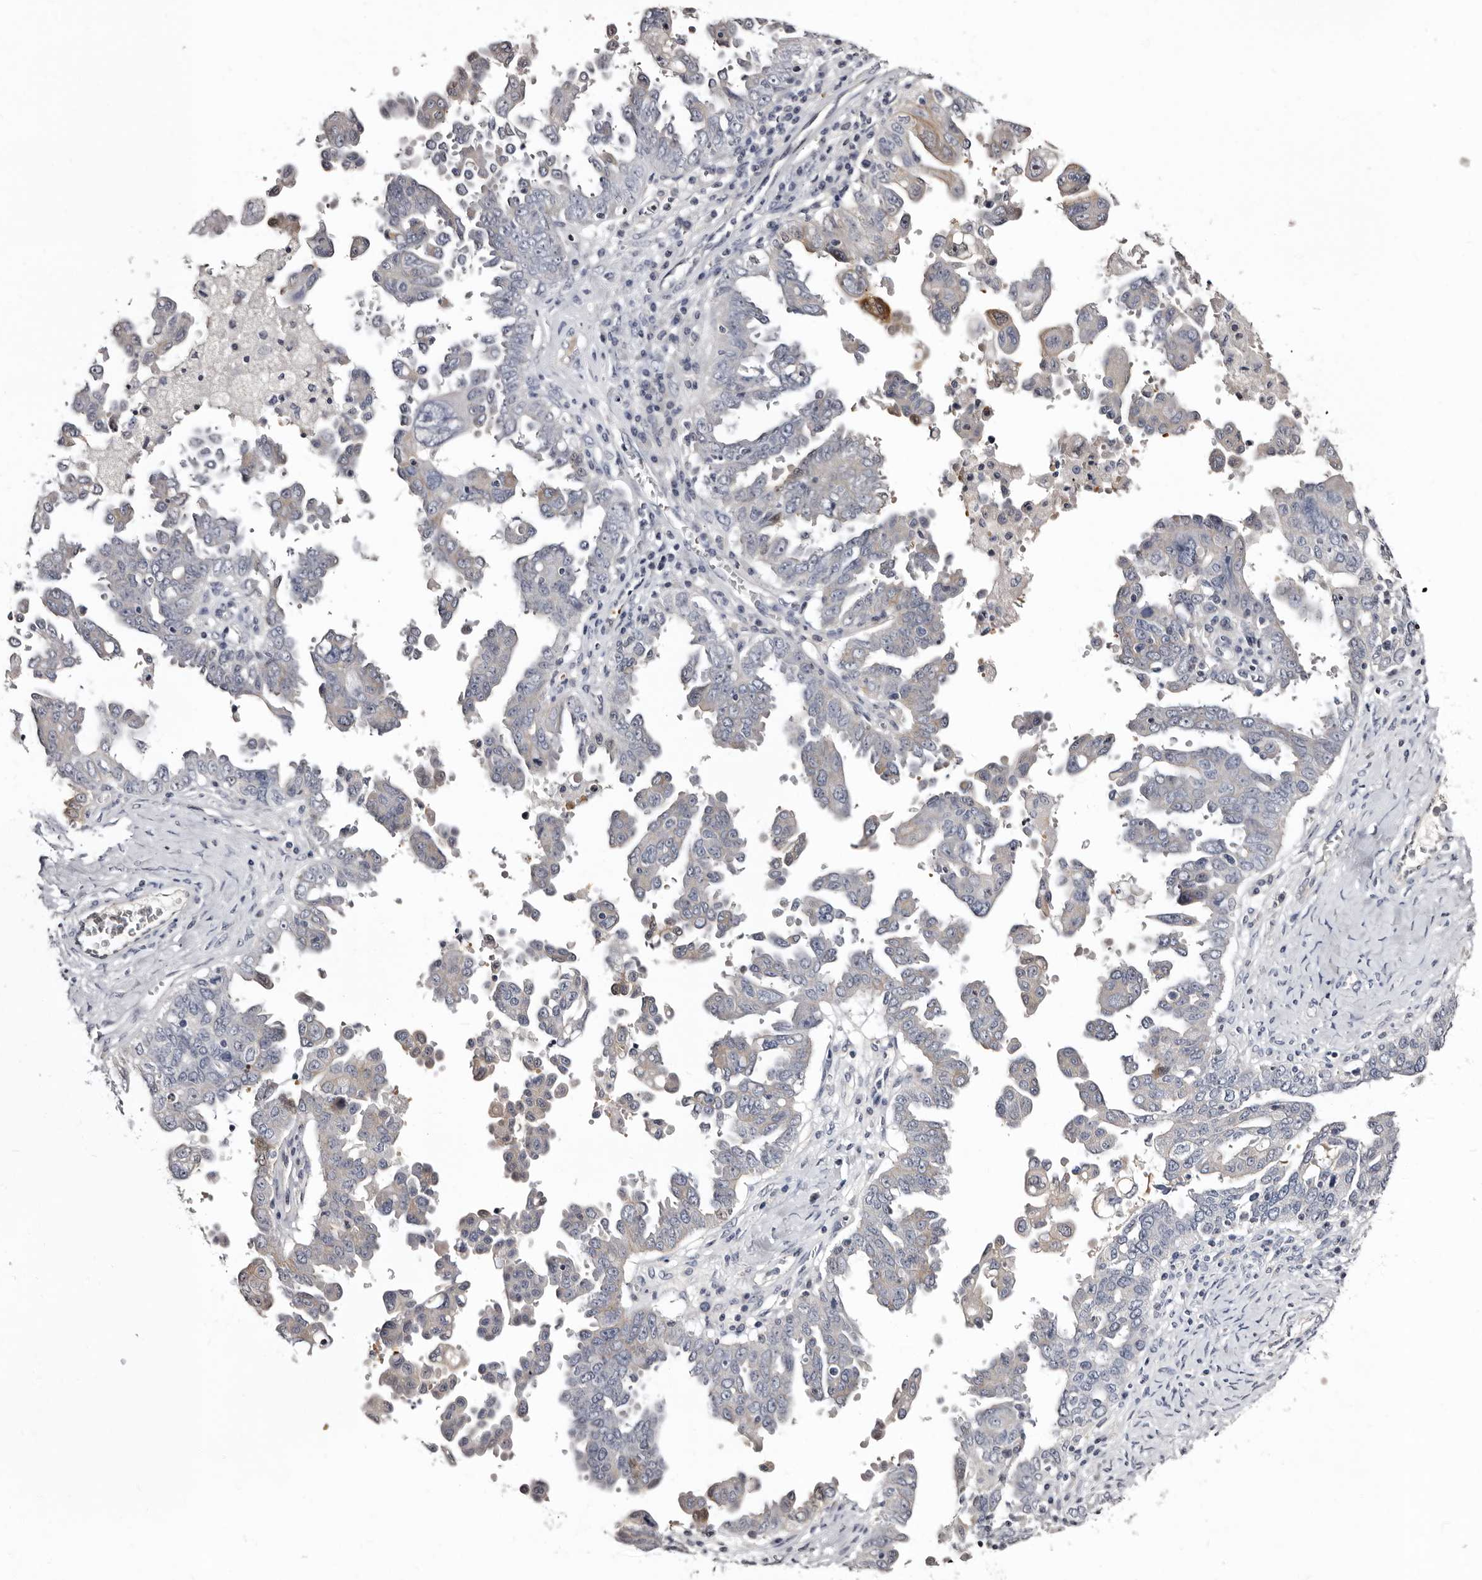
{"staining": {"intensity": "negative", "quantity": "none", "location": "none"}, "tissue": "ovarian cancer", "cell_type": "Tumor cells", "image_type": "cancer", "snomed": [{"axis": "morphology", "description": "Carcinoma, endometroid"}, {"axis": "topography", "description": "Ovary"}], "caption": "DAB (3,3'-diaminobenzidine) immunohistochemical staining of human ovarian endometroid carcinoma exhibits no significant positivity in tumor cells.", "gene": "BPGM", "patient": {"sex": "female", "age": 62}}